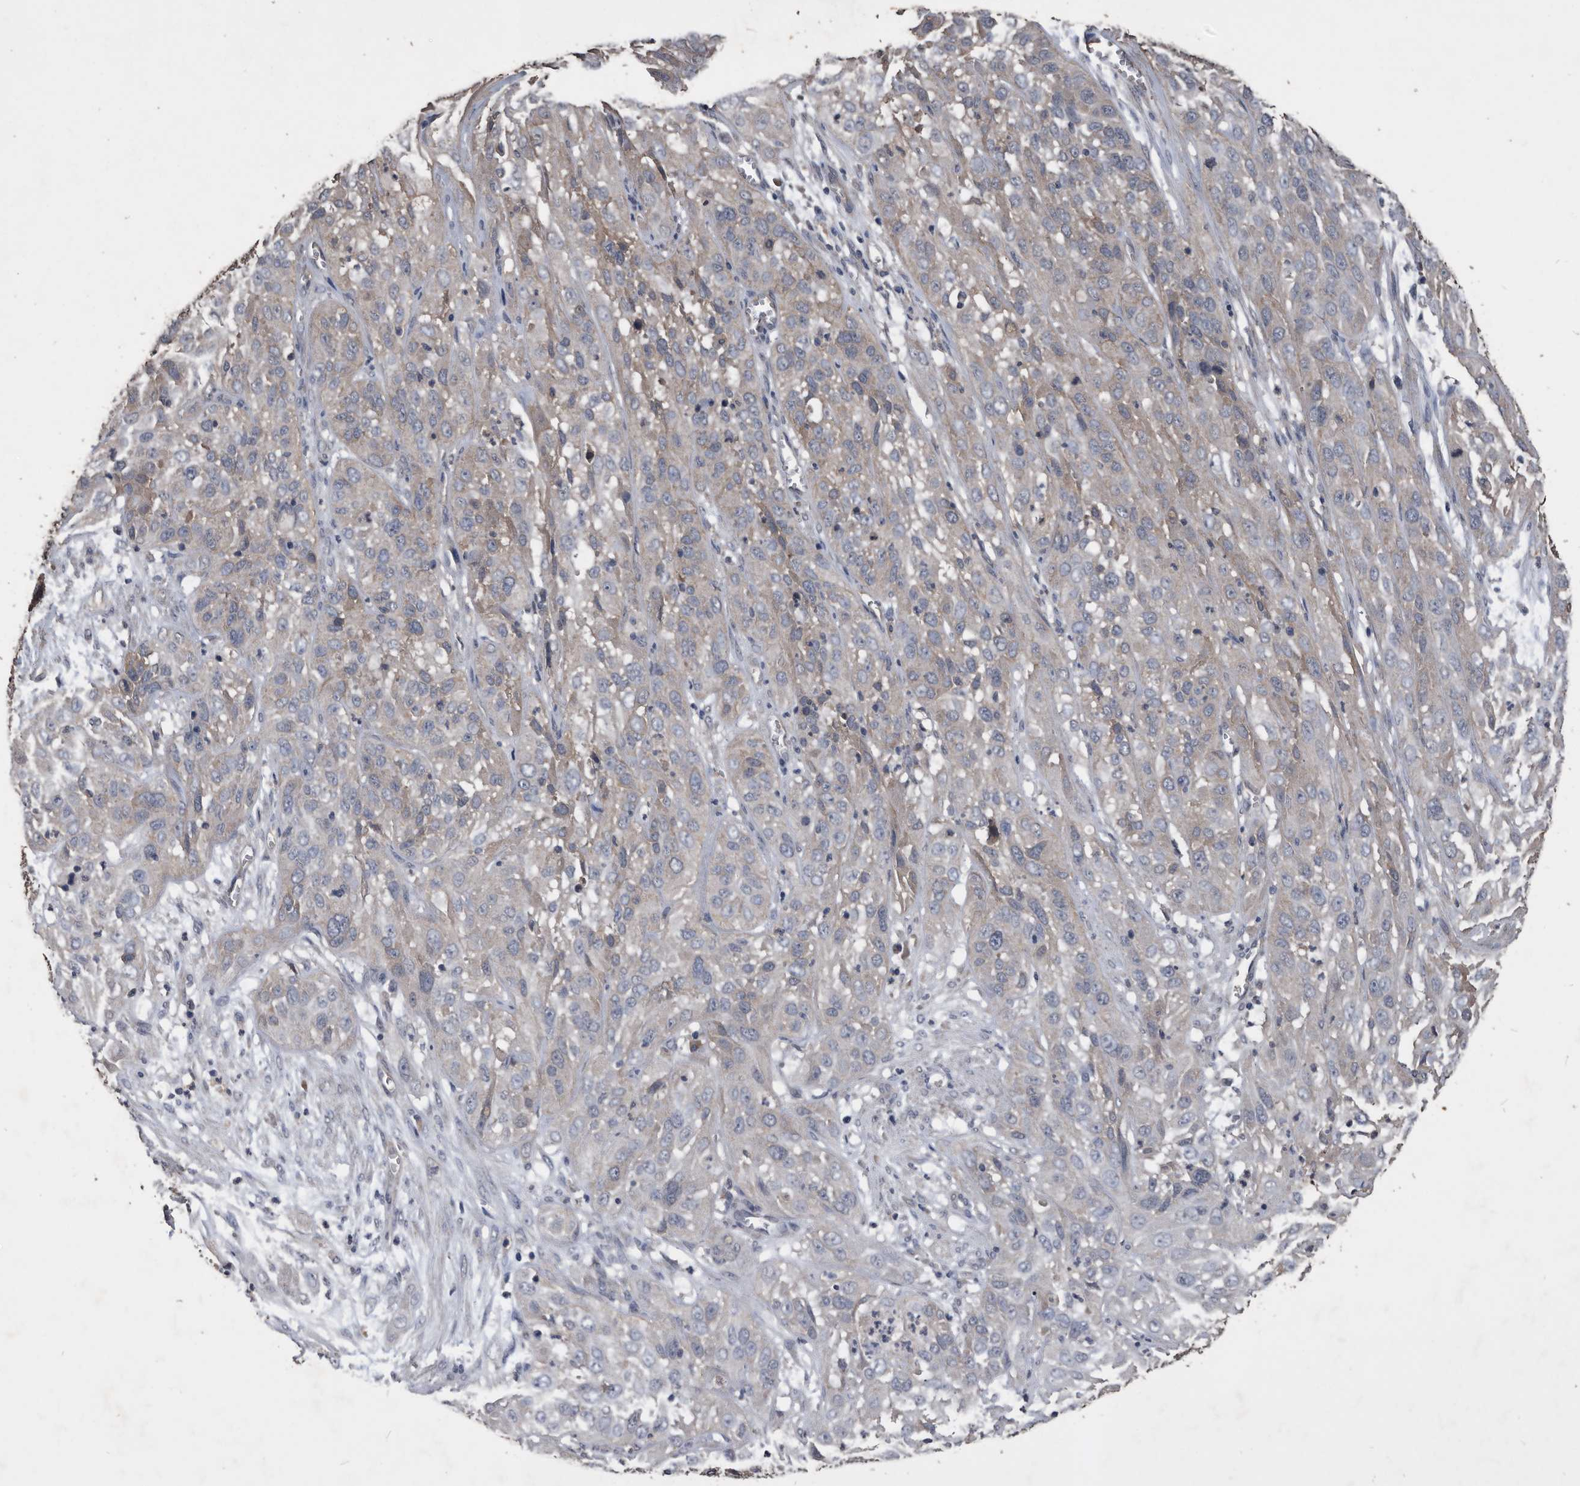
{"staining": {"intensity": "weak", "quantity": "<25%", "location": "cytoplasmic/membranous"}, "tissue": "cervical cancer", "cell_type": "Tumor cells", "image_type": "cancer", "snomed": [{"axis": "morphology", "description": "Squamous cell carcinoma, NOS"}, {"axis": "topography", "description": "Cervix"}], "caption": "Tumor cells show no significant staining in squamous cell carcinoma (cervical).", "gene": "NRBP1", "patient": {"sex": "female", "age": 32}}